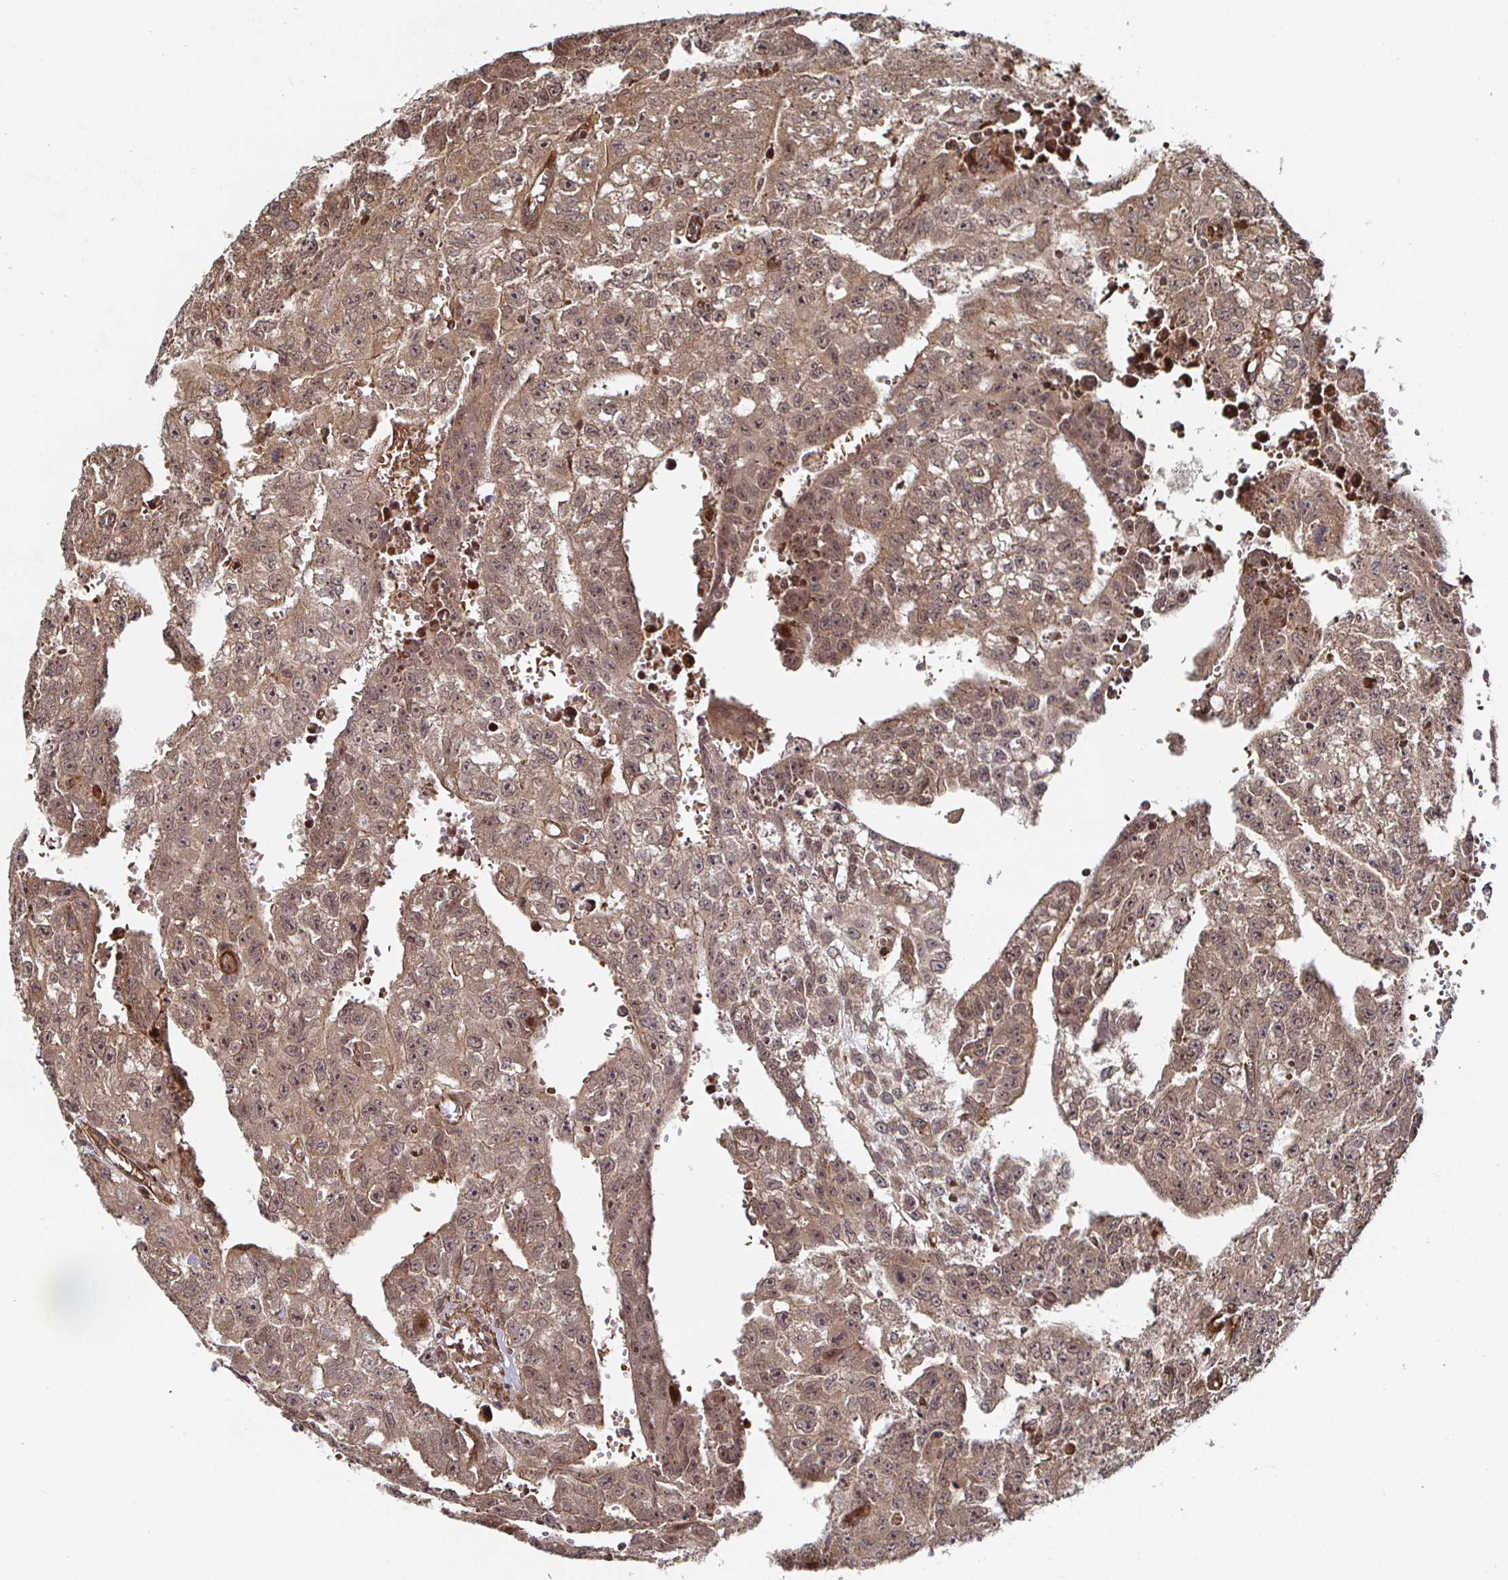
{"staining": {"intensity": "moderate", "quantity": ">75%", "location": "cytoplasmic/membranous"}, "tissue": "testis cancer", "cell_type": "Tumor cells", "image_type": "cancer", "snomed": [{"axis": "morphology", "description": "Carcinoma, Embryonal, NOS"}, {"axis": "morphology", "description": "Teratoma, malignant, NOS"}, {"axis": "topography", "description": "Testis"}], "caption": "Testis cancer (embryonal carcinoma) stained with DAB (3,3'-diaminobenzidine) IHC reveals medium levels of moderate cytoplasmic/membranous expression in about >75% of tumor cells.", "gene": "TBKBP1", "patient": {"sex": "male", "age": 24}}